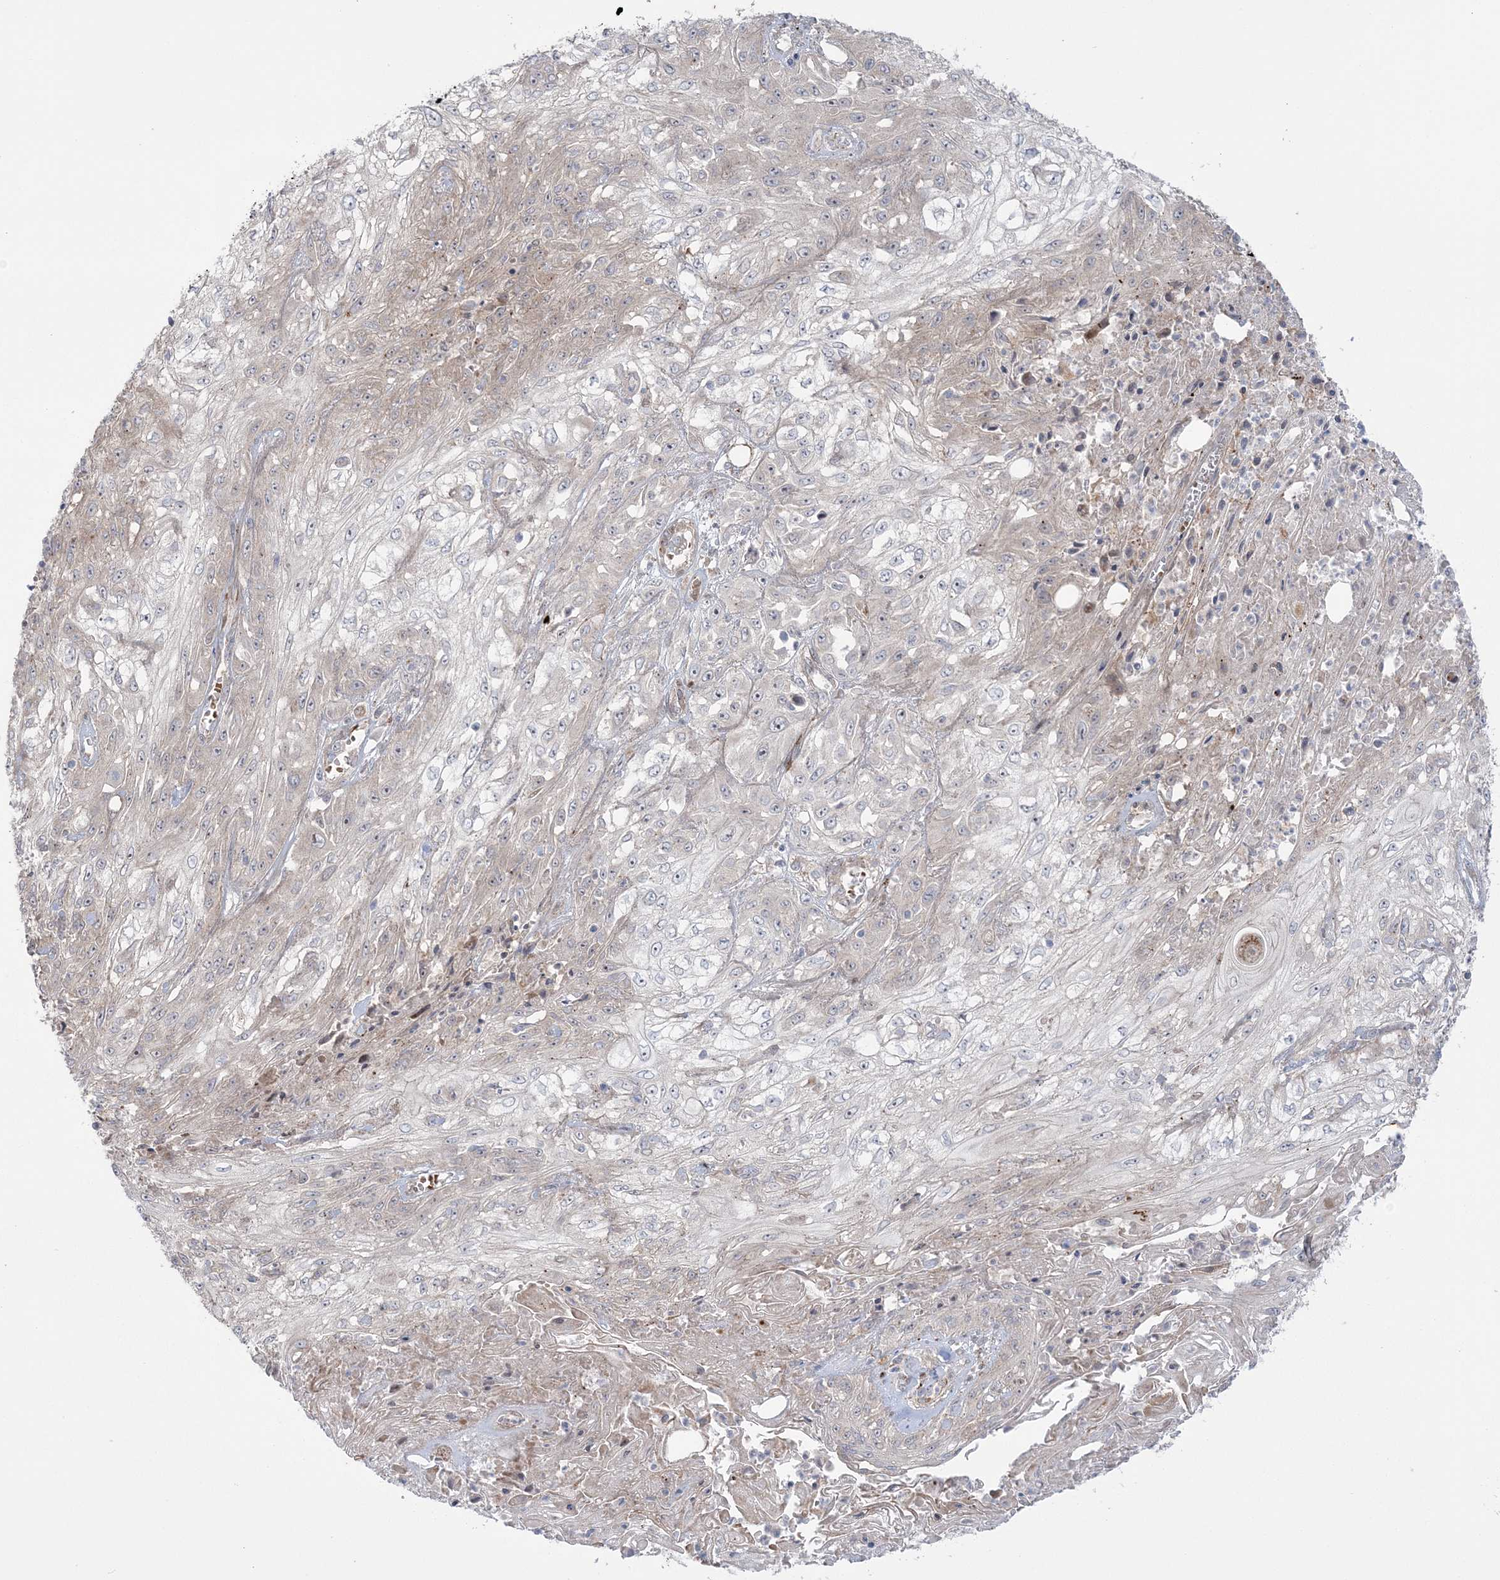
{"staining": {"intensity": "negative", "quantity": "none", "location": "none"}, "tissue": "skin cancer", "cell_type": "Tumor cells", "image_type": "cancer", "snomed": [{"axis": "morphology", "description": "Squamous cell carcinoma, NOS"}, {"axis": "morphology", "description": "Squamous cell carcinoma, metastatic, NOS"}, {"axis": "topography", "description": "Skin"}, {"axis": "topography", "description": "Lymph node"}], "caption": "IHC histopathology image of neoplastic tissue: human skin cancer stained with DAB displays no significant protein positivity in tumor cells.", "gene": "NUDT9", "patient": {"sex": "male", "age": 75}}